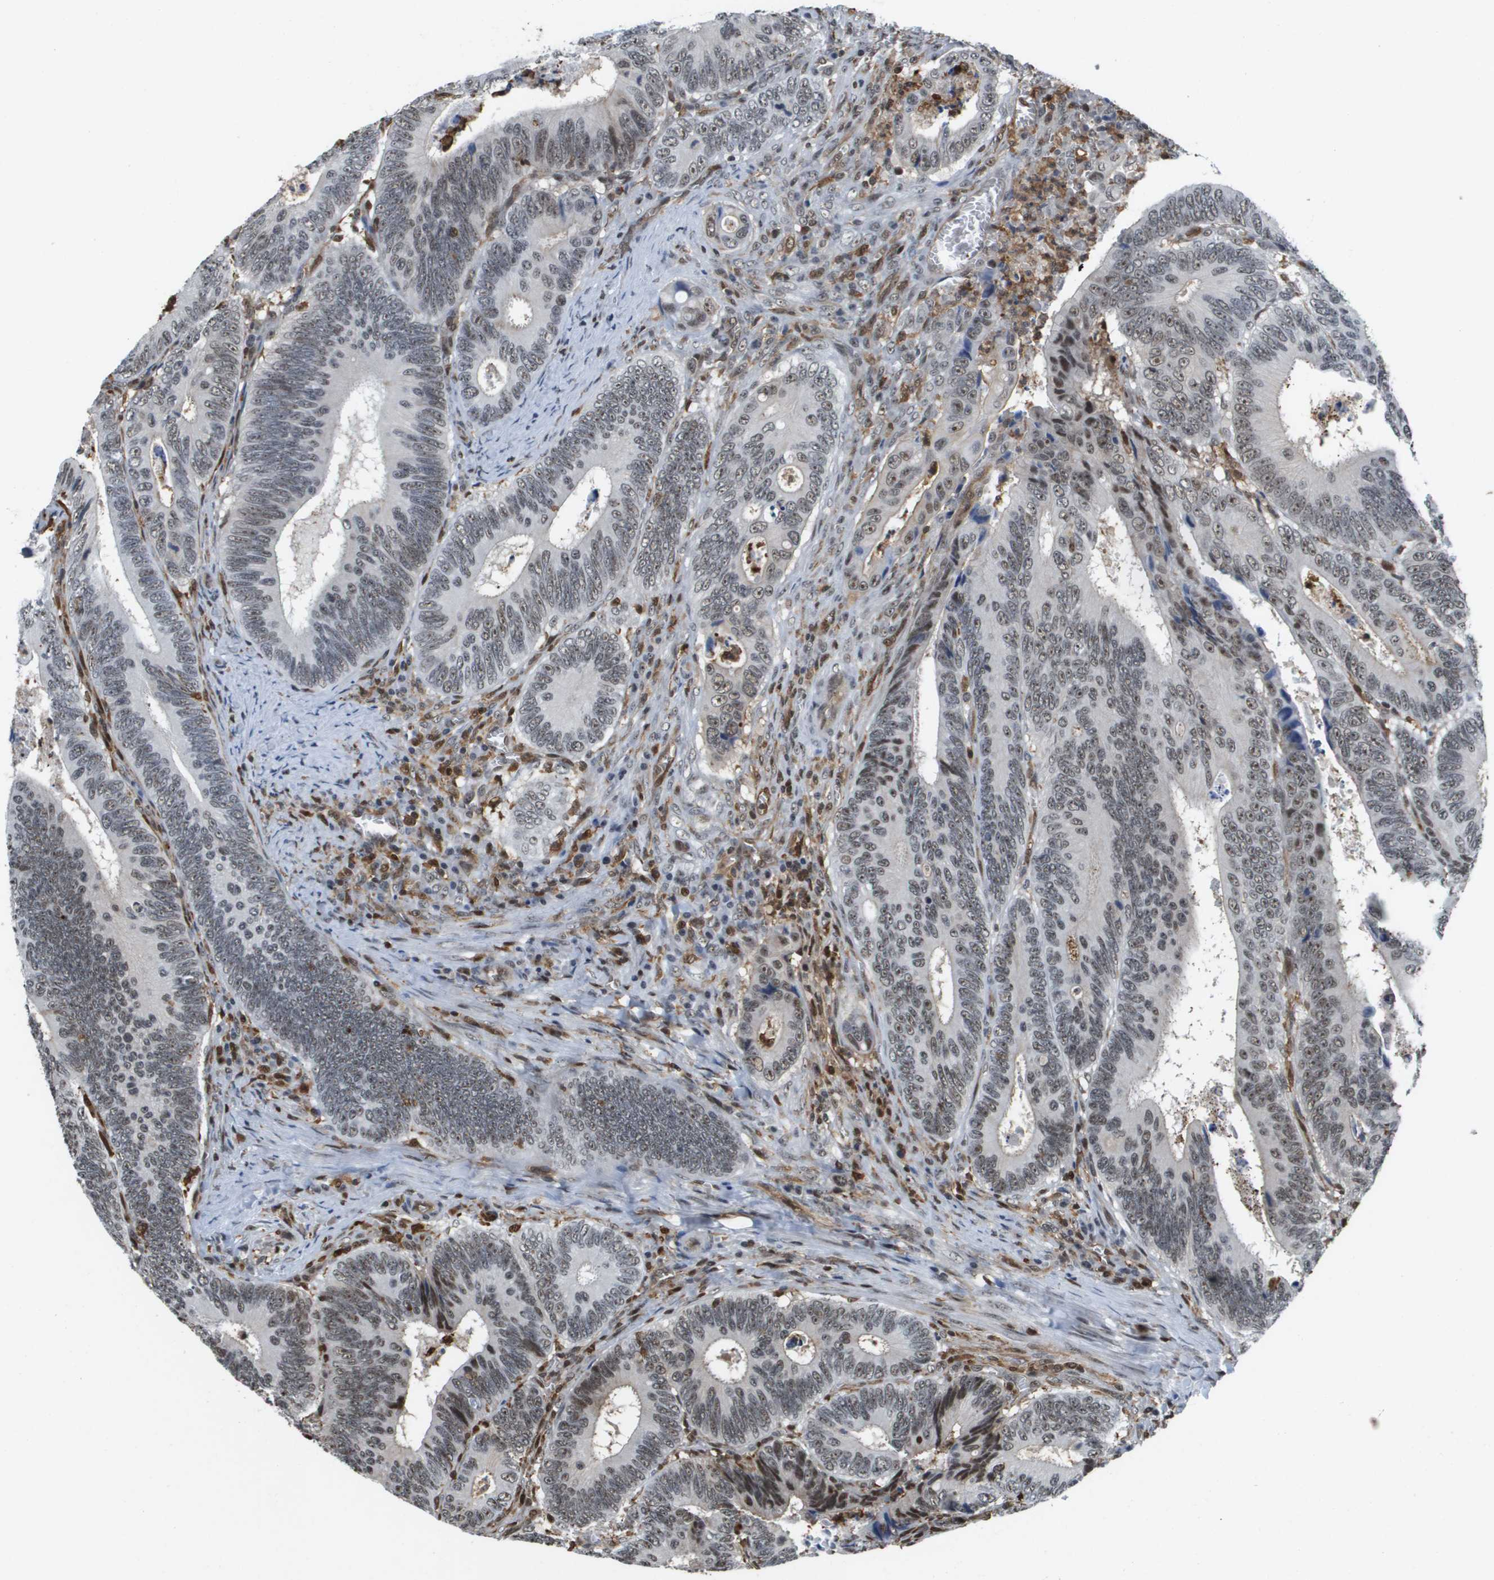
{"staining": {"intensity": "weak", "quantity": ">75%", "location": "nuclear"}, "tissue": "colorectal cancer", "cell_type": "Tumor cells", "image_type": "cancer", "snomed": [{"axis": "morphology", "description": "Inflammation, NOS"}, {"axis": "morphology", "description": "Adenocarcinoma, NOS"}, {"axis": "topography", "description": "Colon"}], "caption": "A brown stain labels weak nuclear positivity of a protein in human colorectal cancer (adenocarcinoma) tumor cells.", "gene": "EP400", "patient": {"sex": "male", "age": 72}}